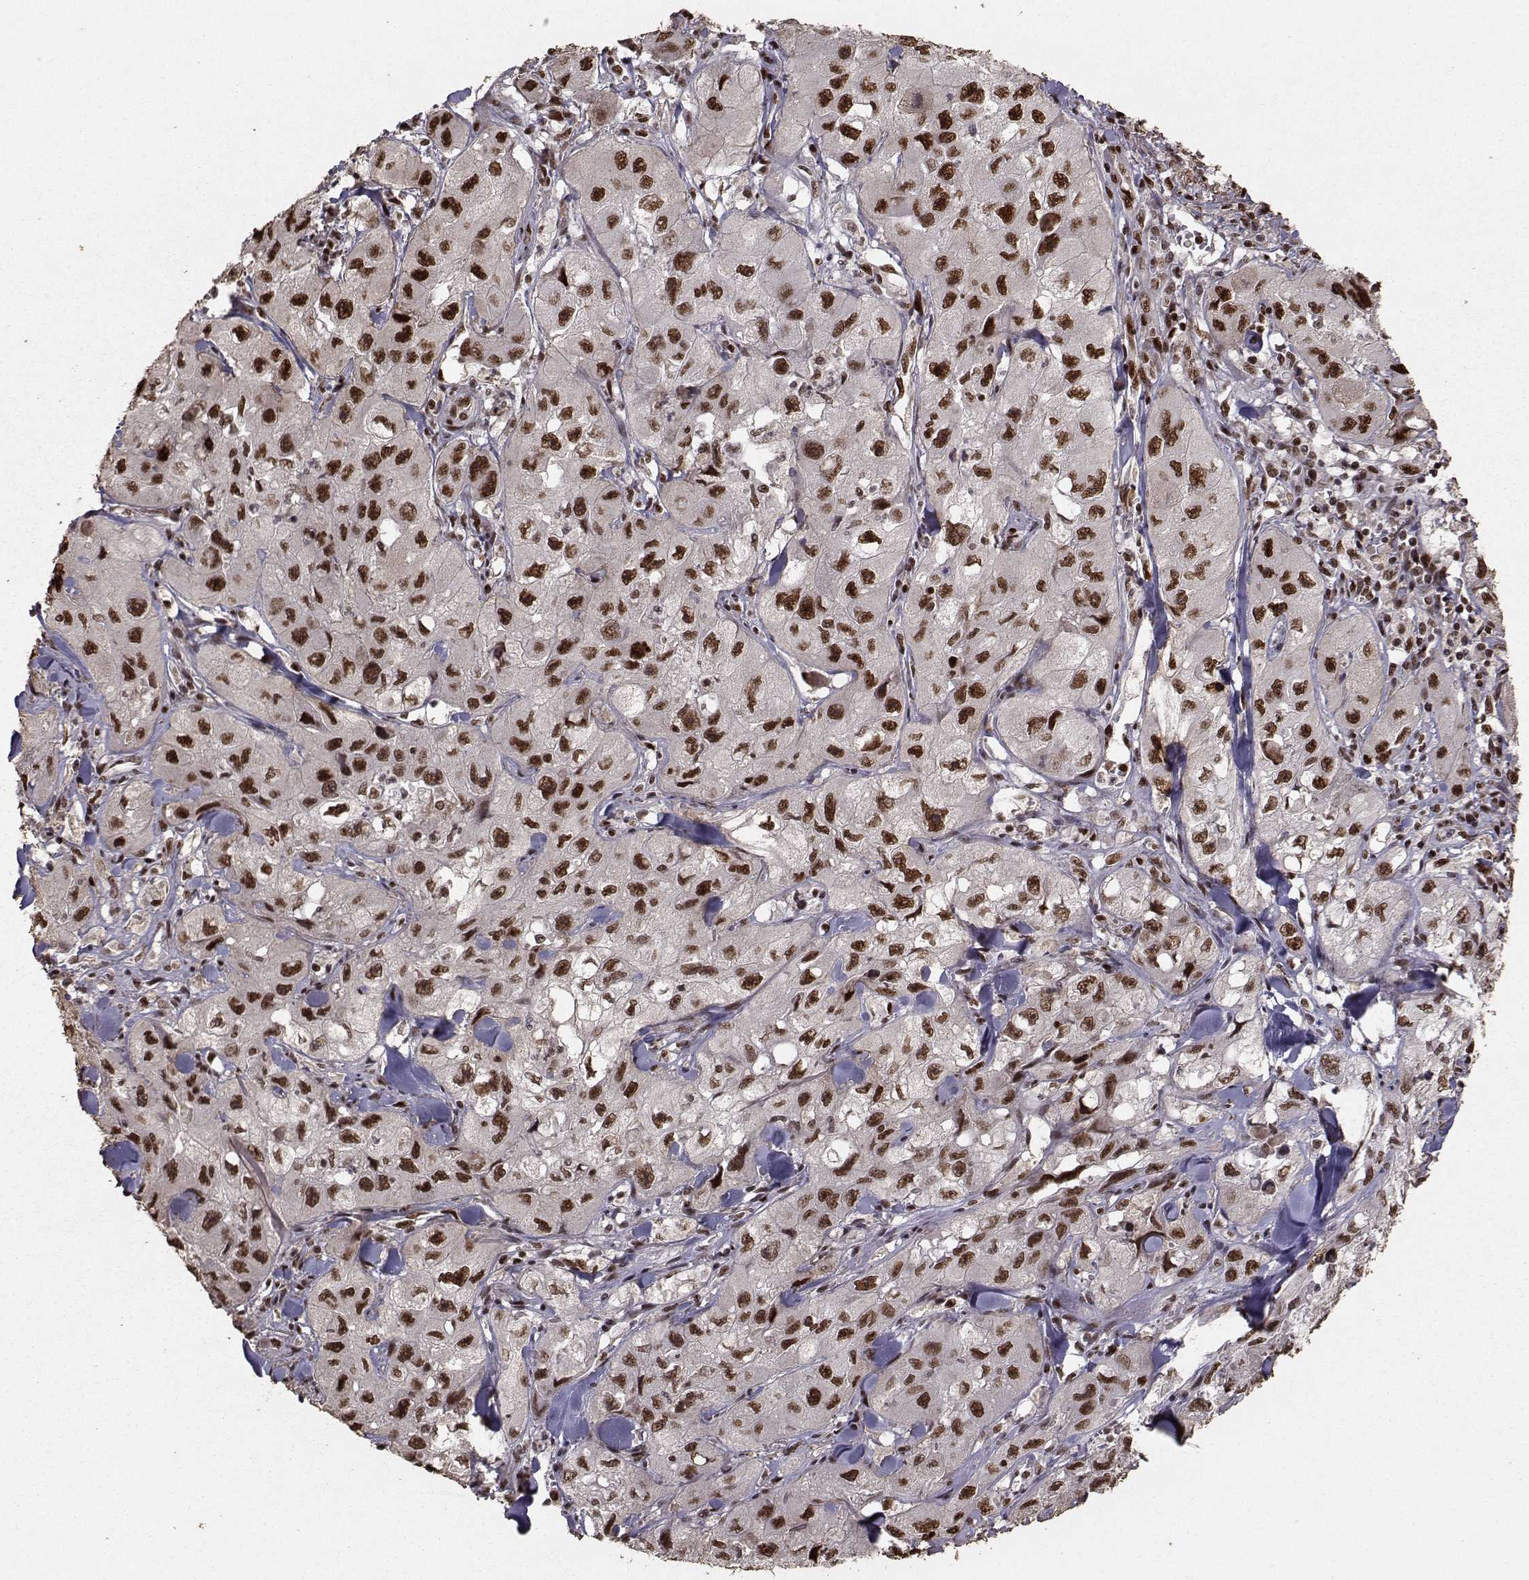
{"staining": {"intensity": "strong", "quantity": ">75%", "location": "nuclear"}, "tissue": "skin cancer", "cell_type": "Tumor cells", "image_type": "cancer", "snomed": [{"axis": "morphology", "description": "Squamous cell carcinoma, NOS"}, {"axis": "topography", "description": "Skin"}, {"axis": "topography", "description": "Subcutis"}], "caption": "This is a photomicrograph of immunohistochemistry (IHC) staining of skin squamous cell carcinoma, which shows strong staining in the nuclear of tumor cells.", "gene": "SF1", "patient": {"sex": "male", "age": 73}}